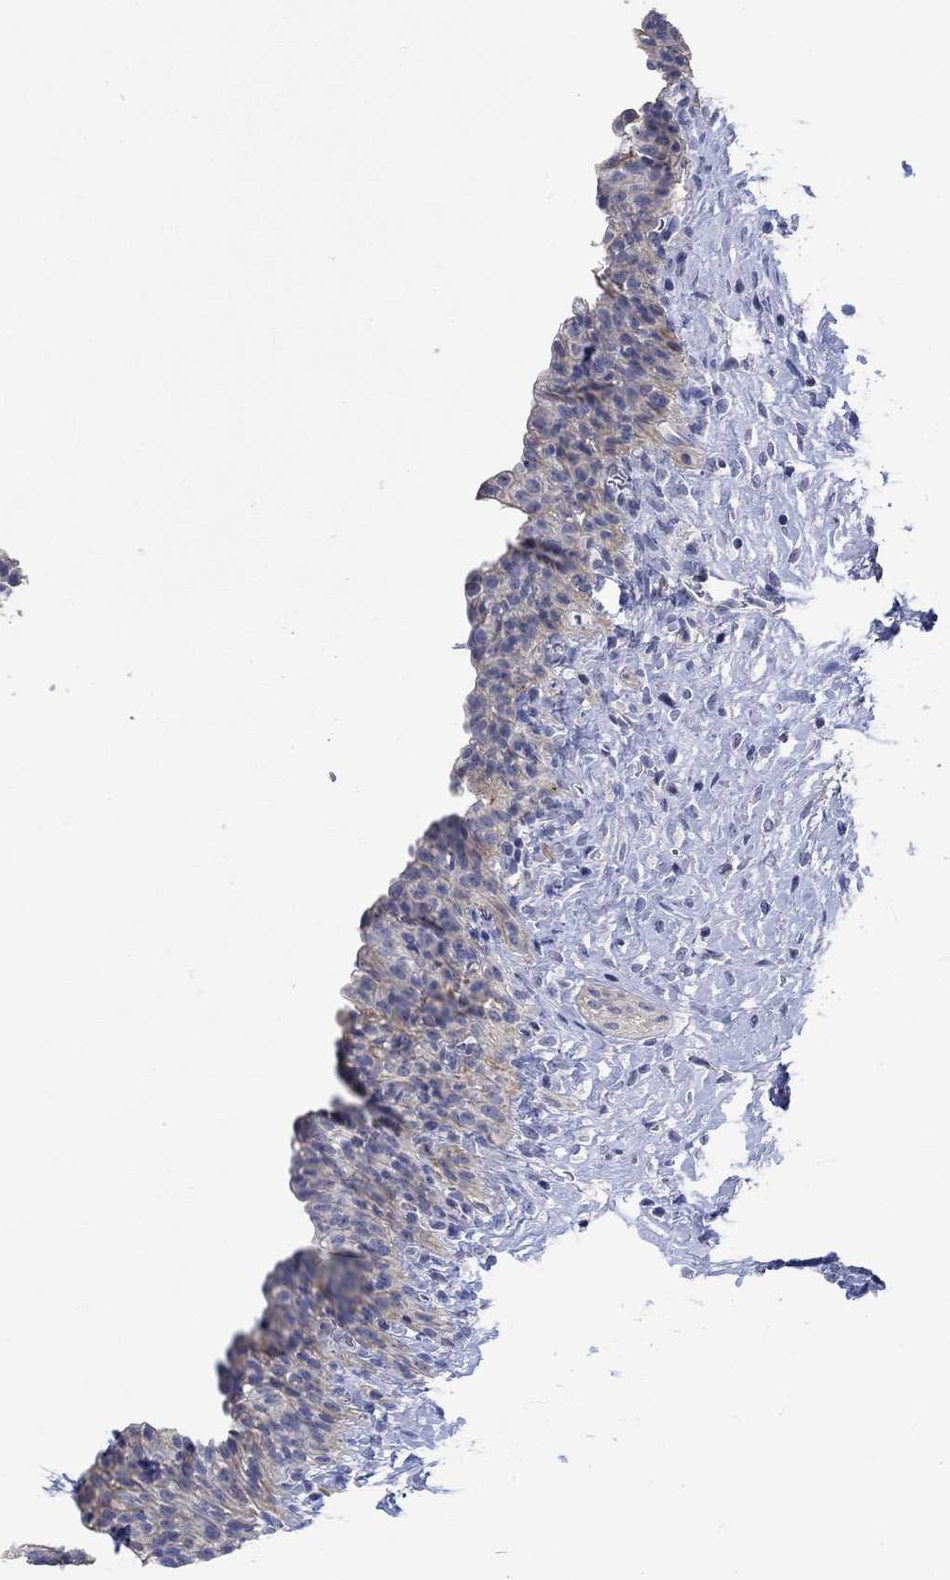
{"staining": {"intensity": "moderate", "quantity": "<25%", "location": "cytoplasmic/membranous"}, "tissue": "urinary bladder", "cell_type": "Urothelial cells", "image_type": "normal", "snomed": [{"axis": "morphology", "description": "Normal tissue, NOS"}, {"axis": "topography", "description": "Urinary bladder"}], "caption": "About <25% of urothelial cells in benign human urinary bladder display moderate cytoplasmic/membranous protein expression as visualized by brown immunohistochemical staining.", "gene": "AGRP", "patient": {"sex": "male", "age": 76}}